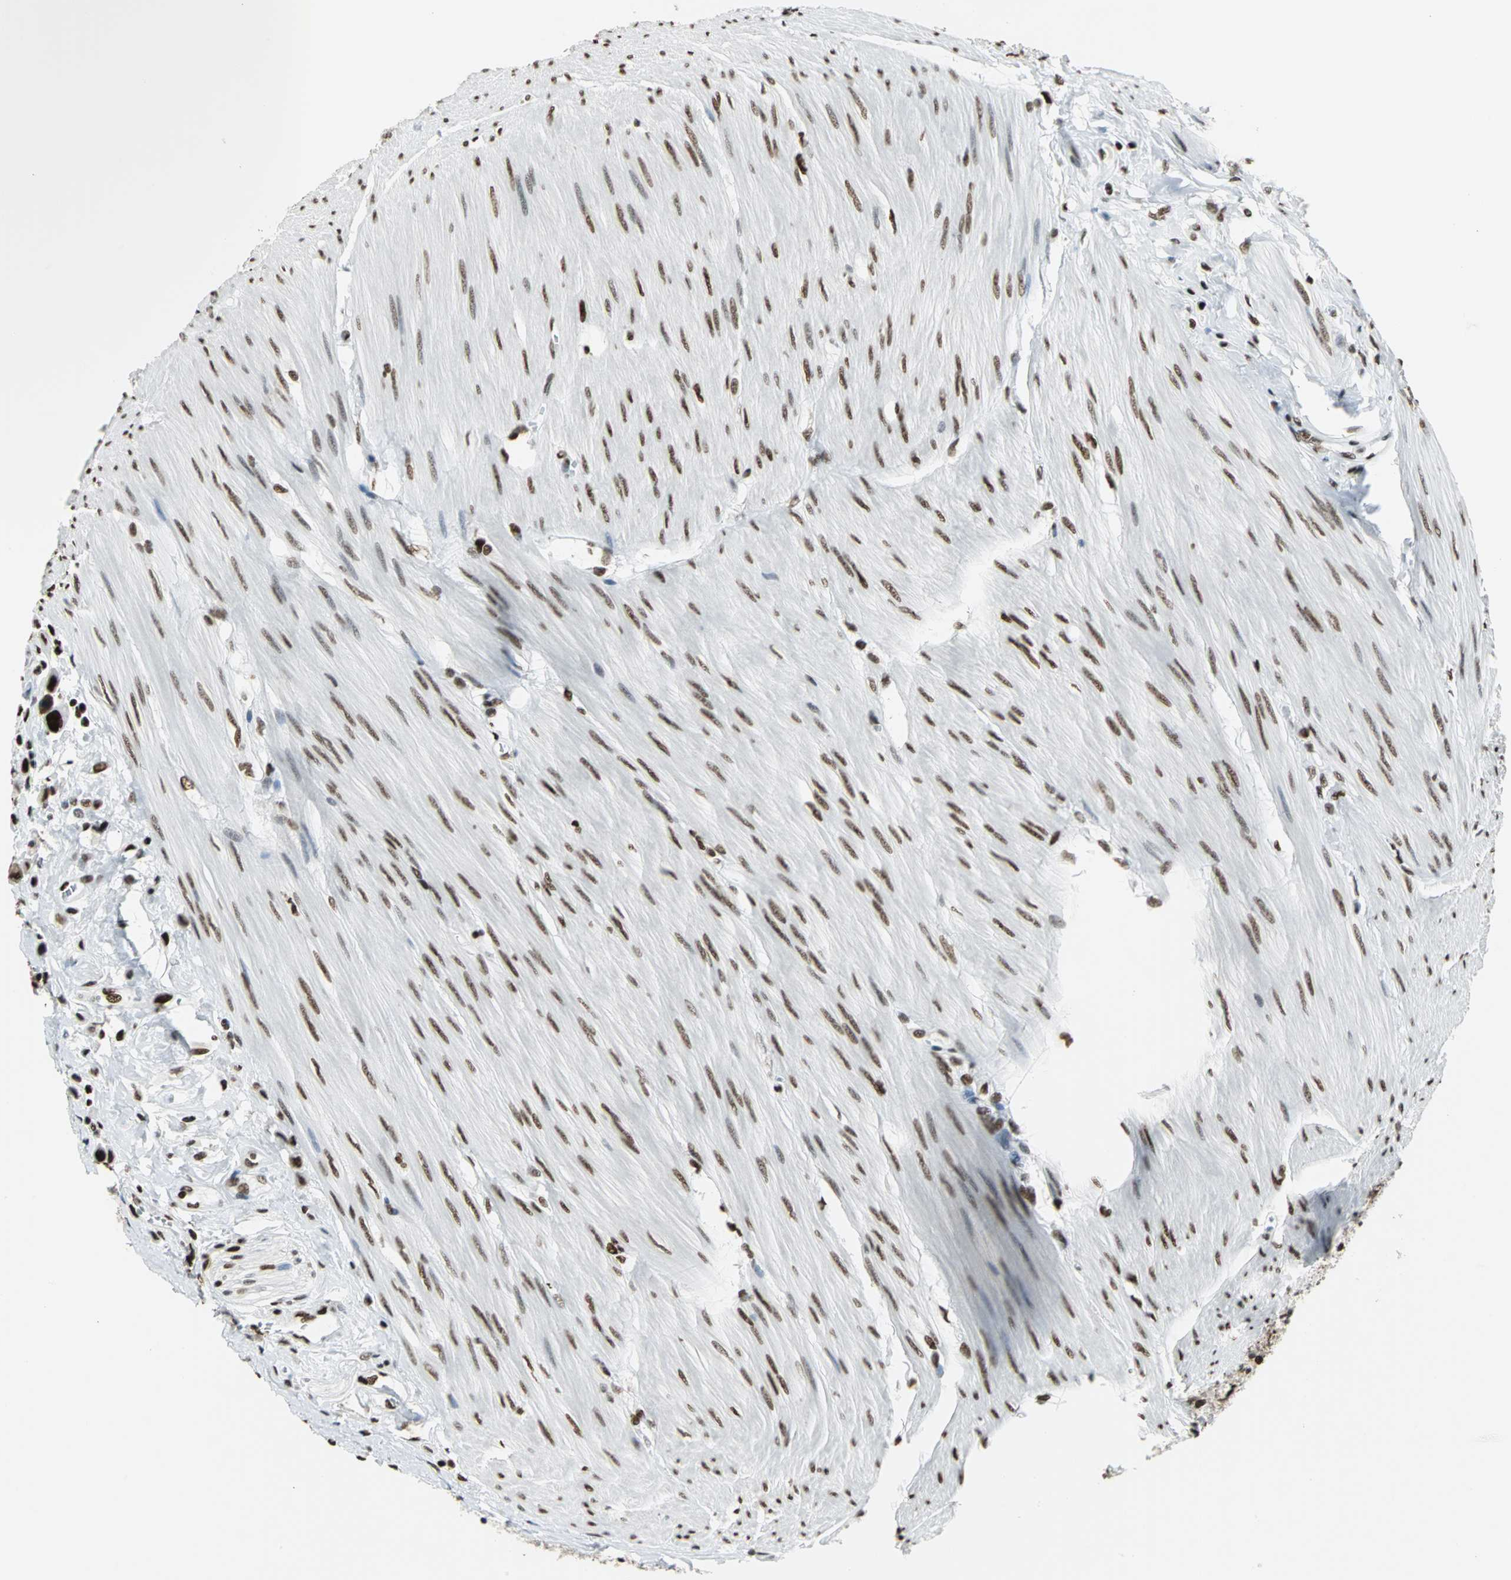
{"staining": {"intensity": "strong", "quantity": ">75%", "location": "nuclear"}, "tissue": "urothelial cancer", "cell_type": "Tumor cells", "image_type": "cancer", "snomed": [{"axis": "morphology", "description": "Urothelial carcinoma, High grade"}, {"axis": "topography", "description": "Urinary bladder"}], "caption": "Urothelial cancer stained with immunohistochemistry shows strong nuclear staining in approximately >75% of tumor cells. The protein of interest is stained brown, and the nuclei are stained in blue (DAB IHC with brightfield microscopy, high magnification).", "gene": "HNRNPD", "patient": {"sex": "male", "age": 50}}